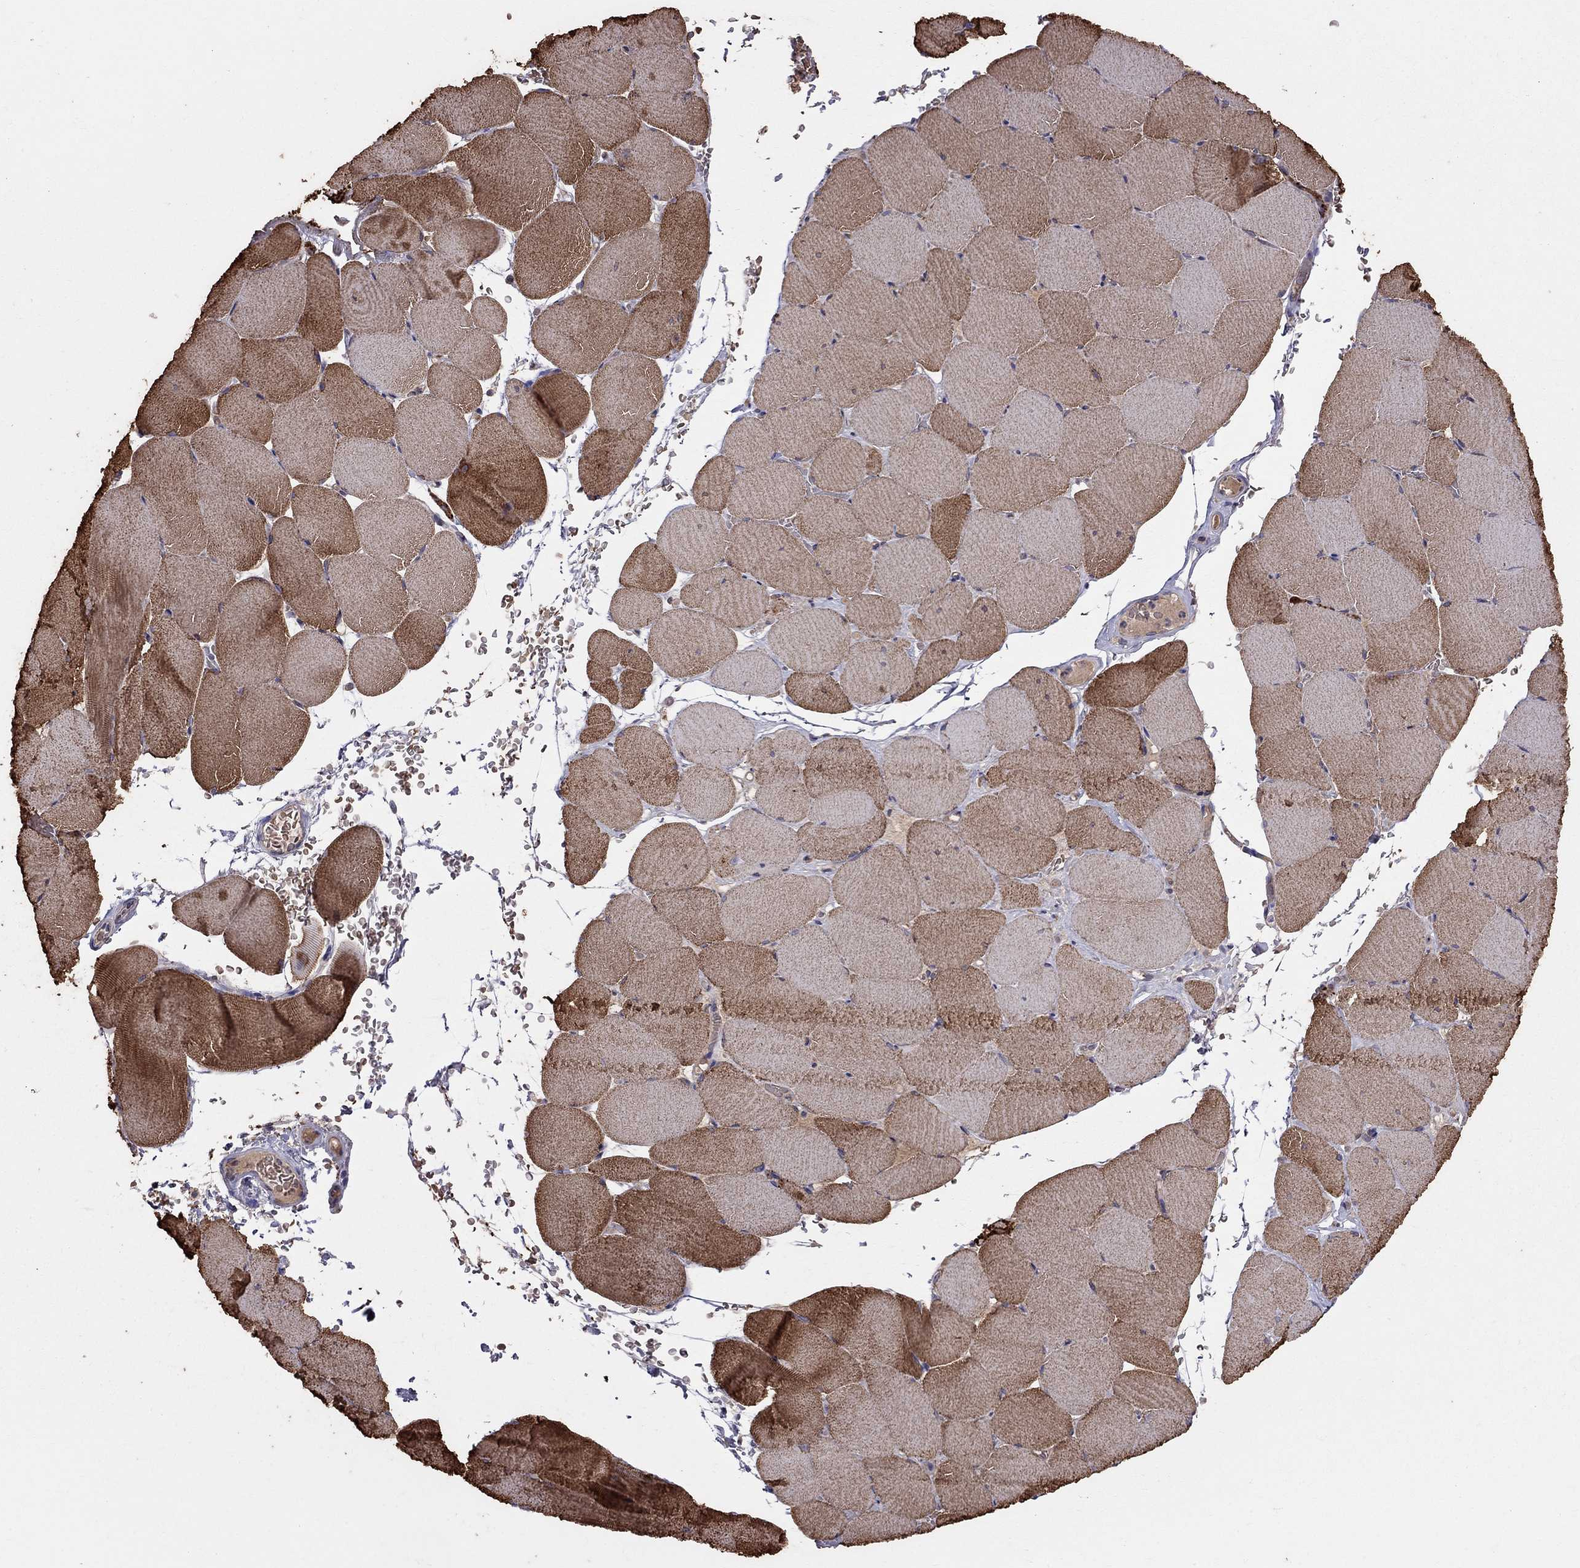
{"staining": {"intensity": "strong", "quantity": ">75%", "location": "cytoplasmic/membranous"}, "tissue": "skeletal muscle", "cell_type": "Myocytes", "image_type": "normal", "snomed": [{"axis": "morphology", "description": "Normal tissue, NOS"}, {"axis": "topography", "description": "Skeletal muscle"}], "caption": "Strong cytoplasmic/membranous protein expression is identified in approximately >75% of myocytes in skeletal muscle. The protein of interest is shown in brown color, while the nuclei are stained blue.", "gene": "PIK3CG", "patient": {"sex": "female", "age": 37}}